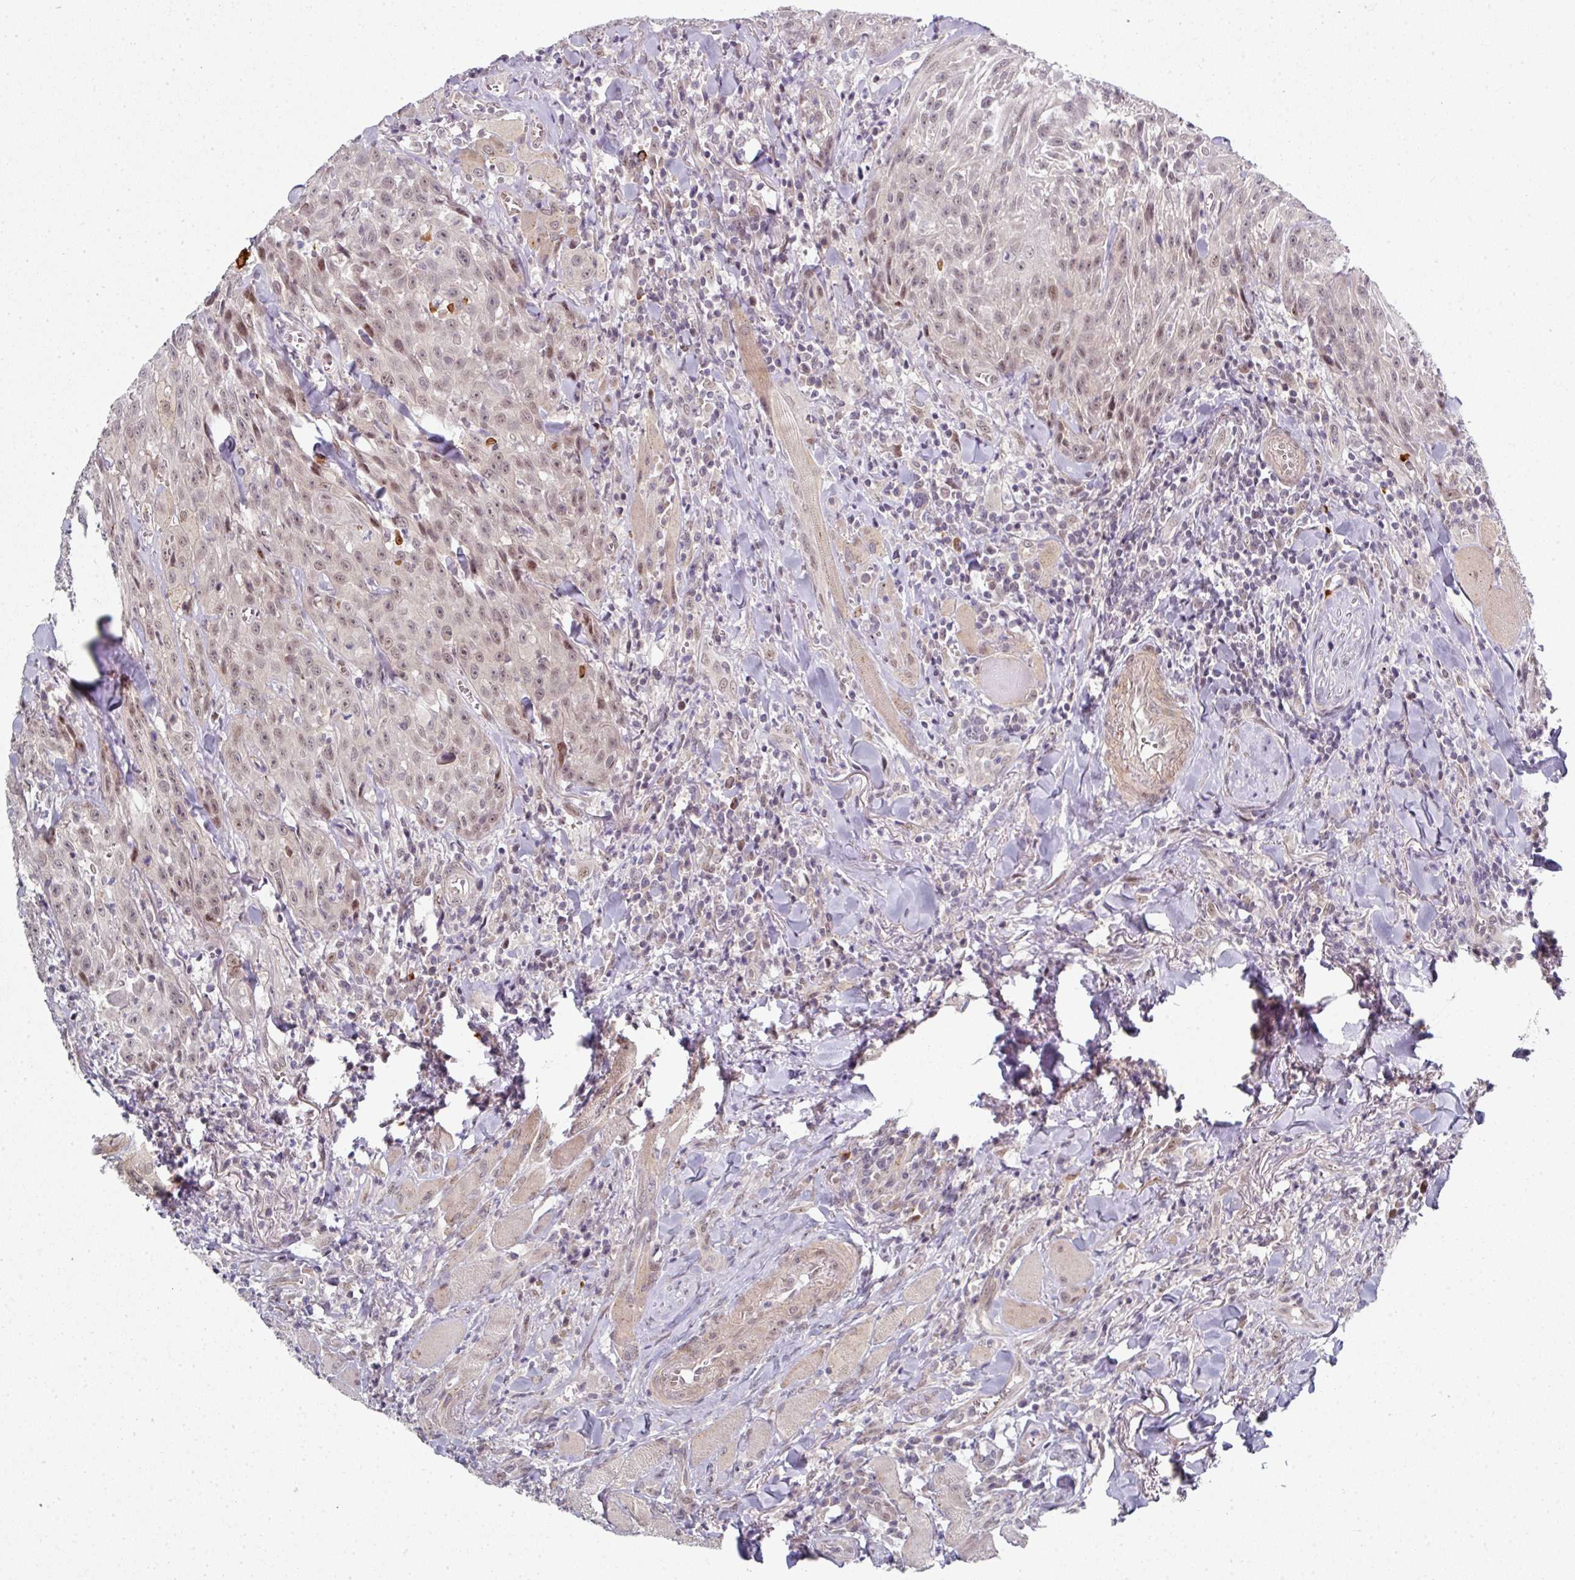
{"staining": {"intensity": "weak", "quantity": "25%-75%", "location": "nuclear"}, "tissue": "head and neck cancer", "cell_type": "Tumor cells", "image_type": "cancer", "snomed": [{"axis": "morphology", "description": "Normal tissue, NOS"}, {"axis": "morphology", "description": "Squamous cell carcinoma, NOS"}, {"axis": "topography", "description": "Oral tissue"}, {"axis": "topography", "description": "Head-Neck"}], "caption": "The immunohistochemical stain labels weak nuclear expression in tumor cells of head and neck squamous cell carcinoma tissue. Using DAB (brown) and hematoxylin (blue) stains, captured at high magnification using brightfield microscopy.", "gene": "TMCC1", "patient": {"sex": "female", "age": 70}}